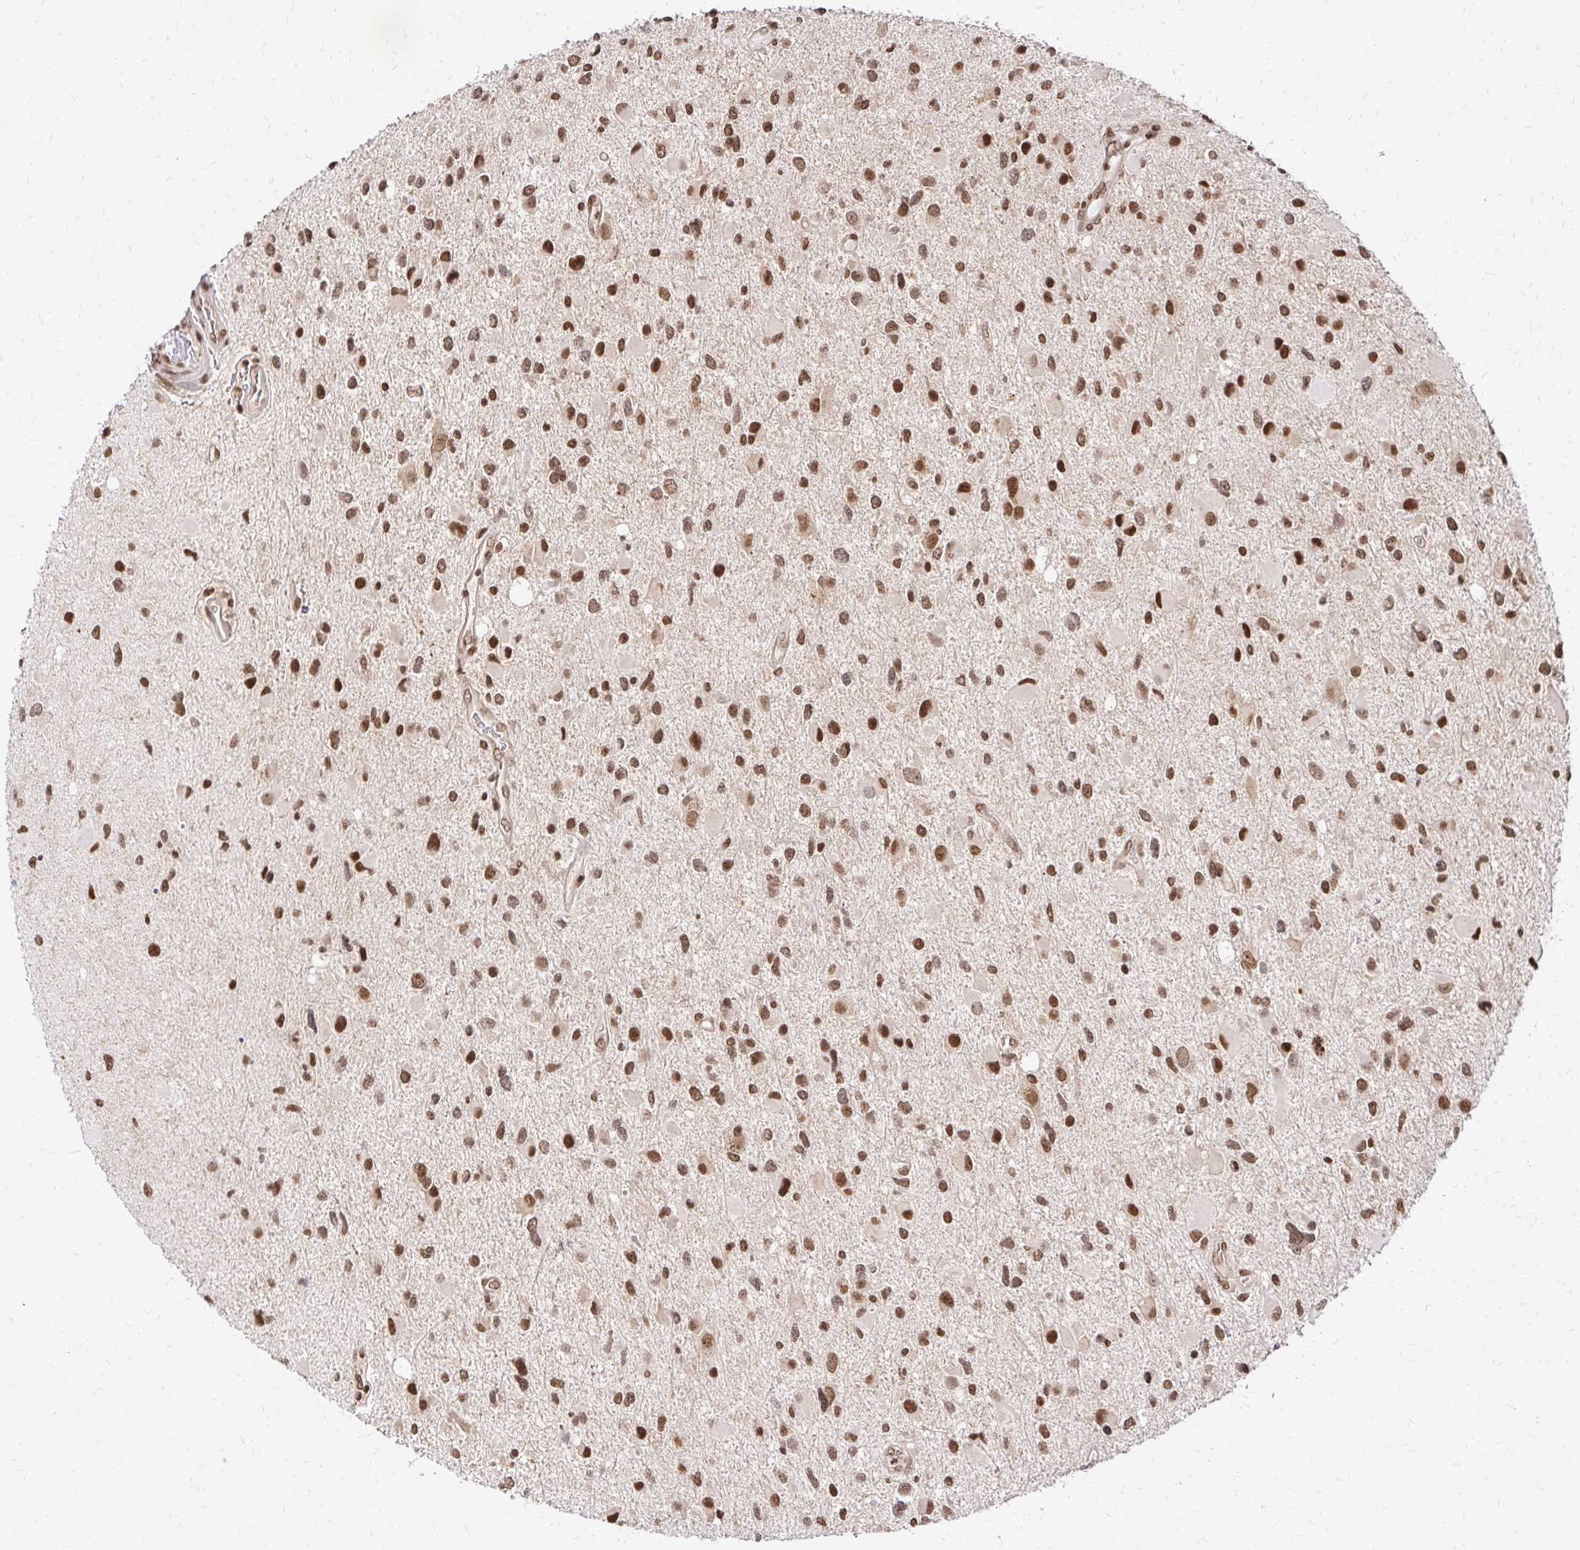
{"staining": {"intensity": "moderate", "quantity": ">75%", "location": "nuclear"}, "tissue": "glioma", "cell_type": "Tumor cells", "image_type": "cancer", "snomed": [{"axis": "morphology", "description": "Glioma, malignant, Low grade"}, {"axis": "topography", "description": "Brain"}], "caption": "Protein expression analysis of glioma shows moderate nuclear expression in approximately >75% of tumor cells.", "gene": "GLYR1", "patient": {"sex": "female", "age": 32}}